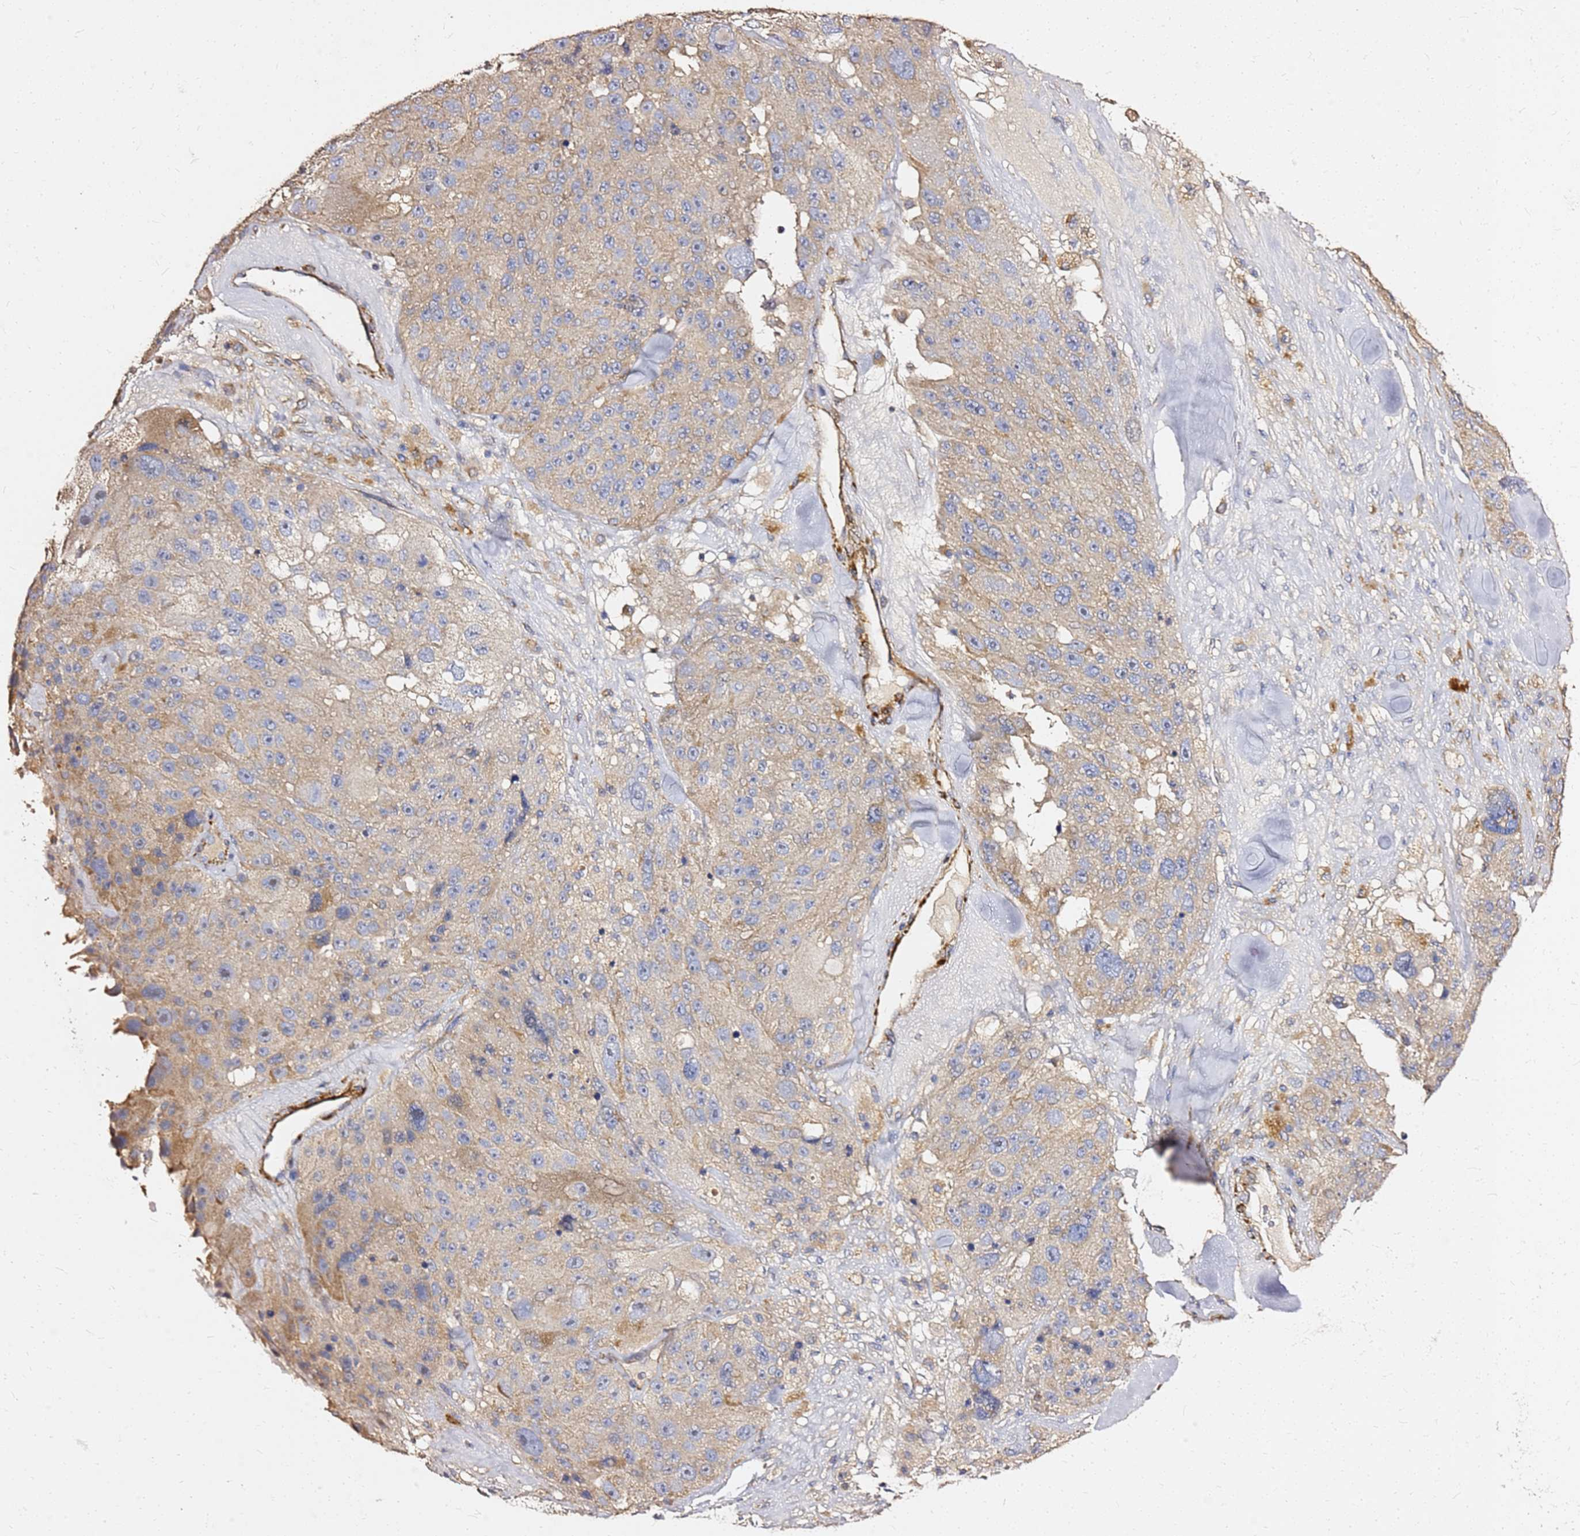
{"staining": {"intensity": "weak", "quantity": "25%-75%", "location": "cytoplasmic/membranous"}, "tissue": "melanoma", "cell_type": "Tumor cells", "image_type": "cancer", "snomed": [{"axis": "morphology", "description": "Malignant melanoma, Metastatic site"}, {"axis": "topography", "description": "Lymph node"}], "caption": "An IHC histopathology image of neoplastic tissue is shown. Protein staining in brown shows weak cytoplasmic/membranous positivity in melanoma within tumor cells.", "gene": "EXD3", "patient": {"sex": "male", "age": 62}}